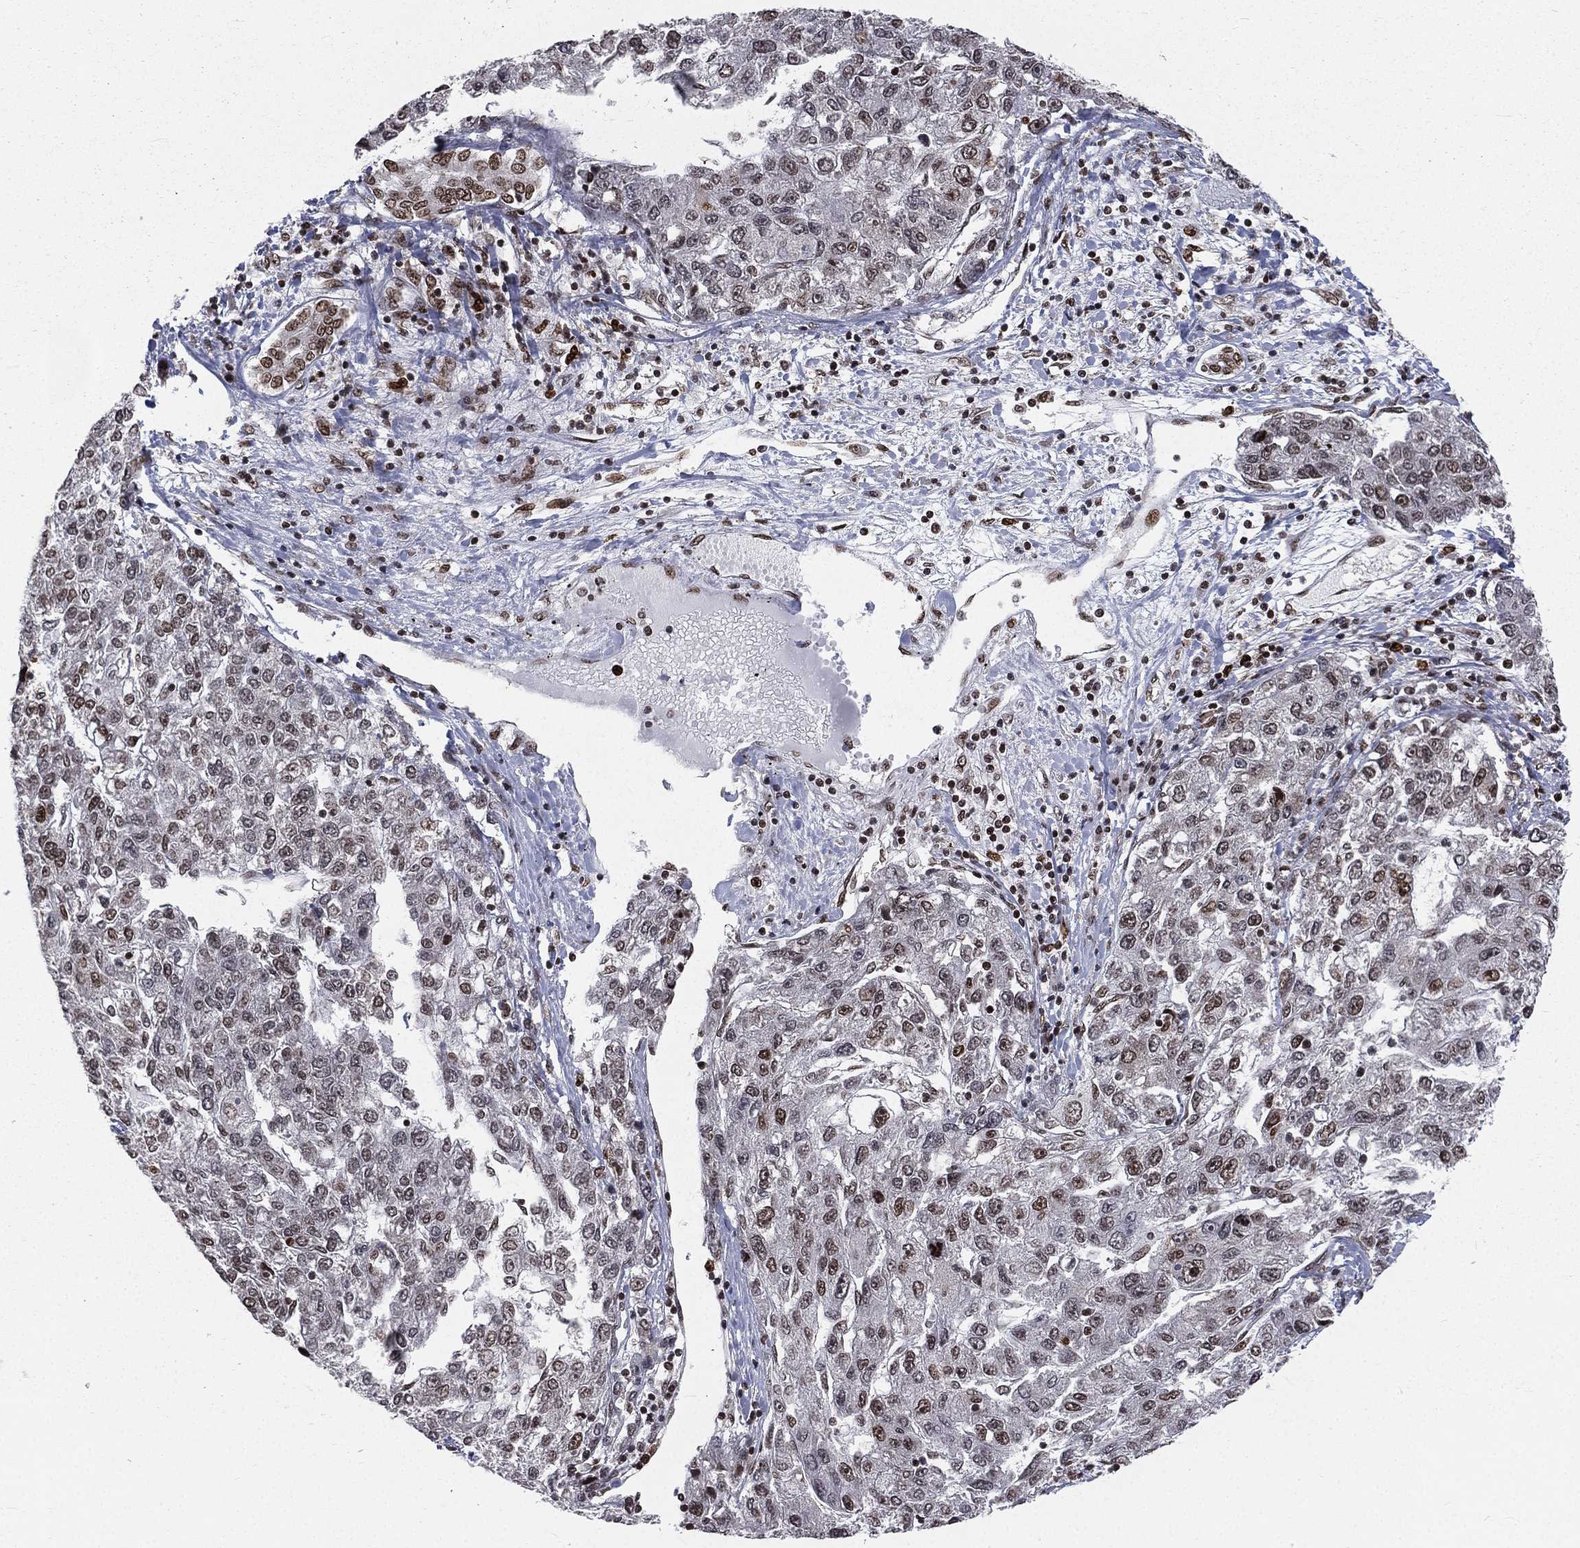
{"staining": {"intensity": "moderate", "quantity": "<25%", "location": "nuclear"}, "tissue": "liver cancer", "cell_type": "Tumor cells", "image_type": "cancer", "snomed": [{"axis": "morphology", "description": "Carcinoma, Hepatocellular, NOS"}, {"axis": "topography", "description": "Liver"}], "caption": "Immunohistochemical staining of liver cancer reveals low levels of moderate nuclear staining in about <25% of tumor cells. (DAB IHC with brightfield microscopy, high magnification).", "gene": "POLB", "patient": {"sex": "male", "age": 56}}